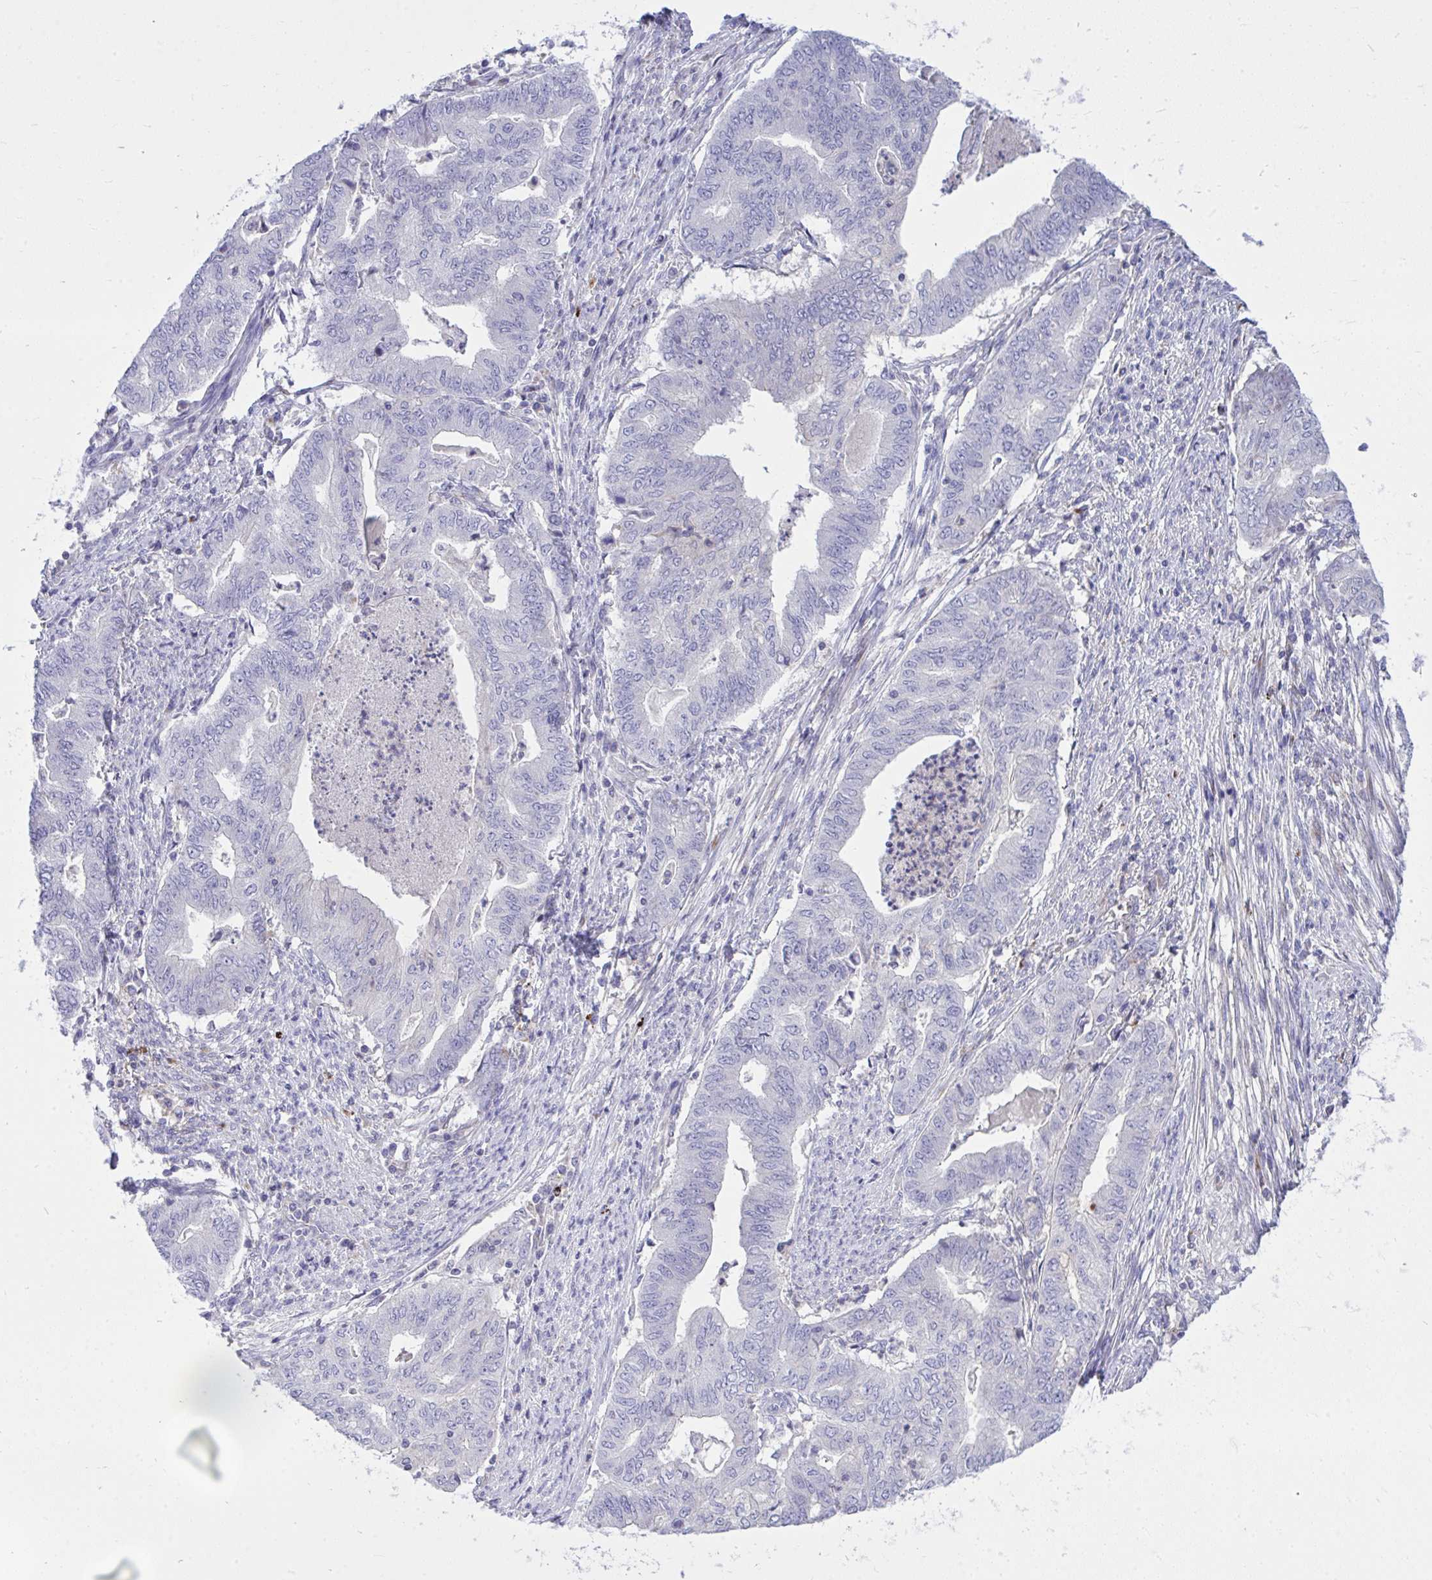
{"staining": {"intensity": "negative", "quantity": "none", "location": "none"}, "tissue": "endometrial cancer", "cell_type": "Tumor cells", "image_type": "cancer", "snomed": [{"axis": "morphology", "description": "Adenocarcinoma, NOS"}, {"axis": "topography", "description": "Endometrium"}], "caption": "Human endometrial cancer stained for a protein using immunohistochemistry exhibits no expression in tumor cells.", "gene": "TP53I11", "patient": {"sex": "female", "age": 79}}